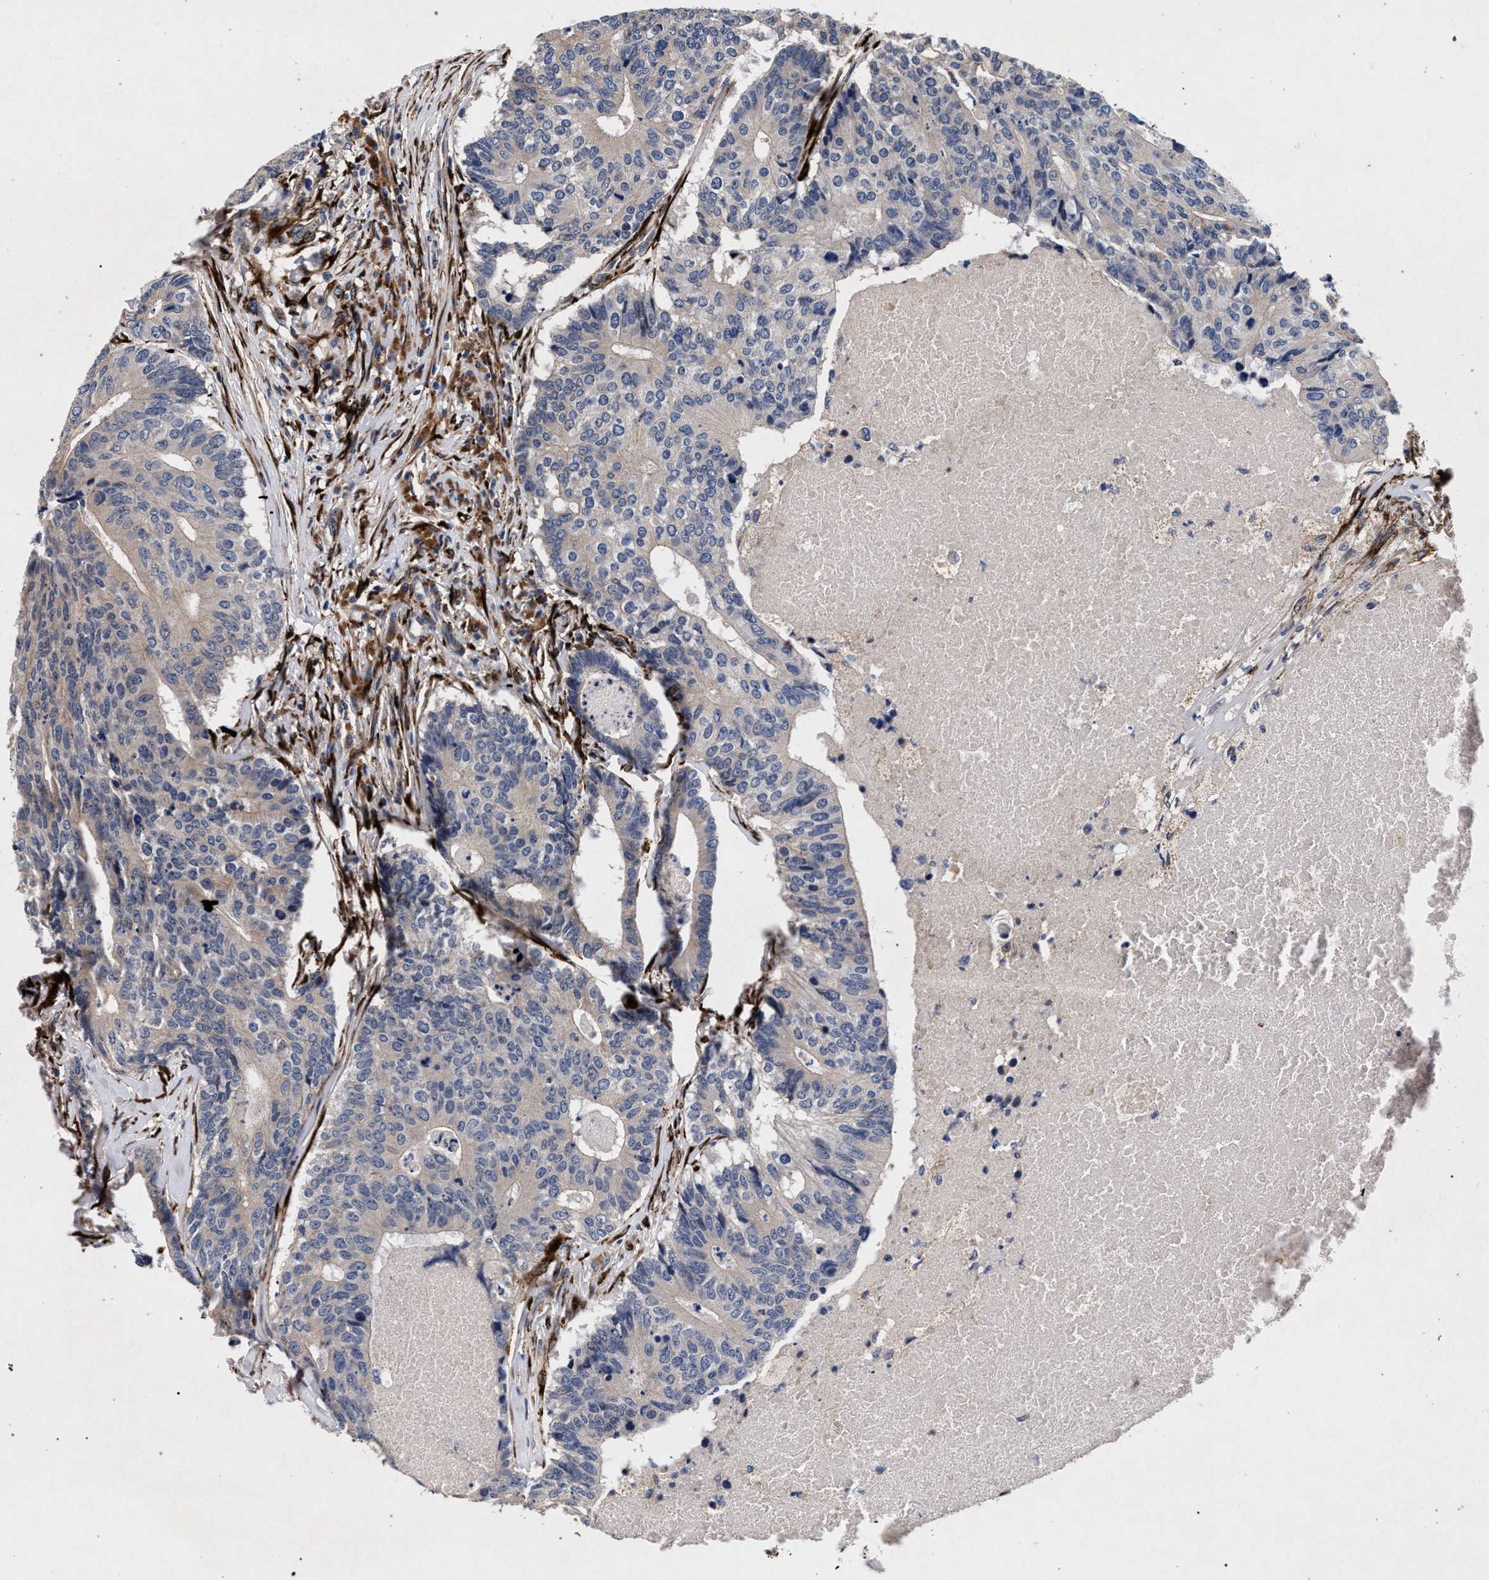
{"staining": {"intensity": "negative", "quantity": "none", "location": "none"}, "tissue": "colorectal cancer", "cell_type": "Tumor cells", "image_type": "cancer", "snomed": [{"axis": "morphology", "description": "Adenocarcinoma, NOS"}, {"axis": "topography", "description": "Colon"}], "caption": "The immunohistochemistry (IHC) photomicrograph has no significant staining in tumor cells of adenocarcinoma (colorectal) tissue.", "gene": "NEK7", "patient": {"sex": "female", "age": 67}}